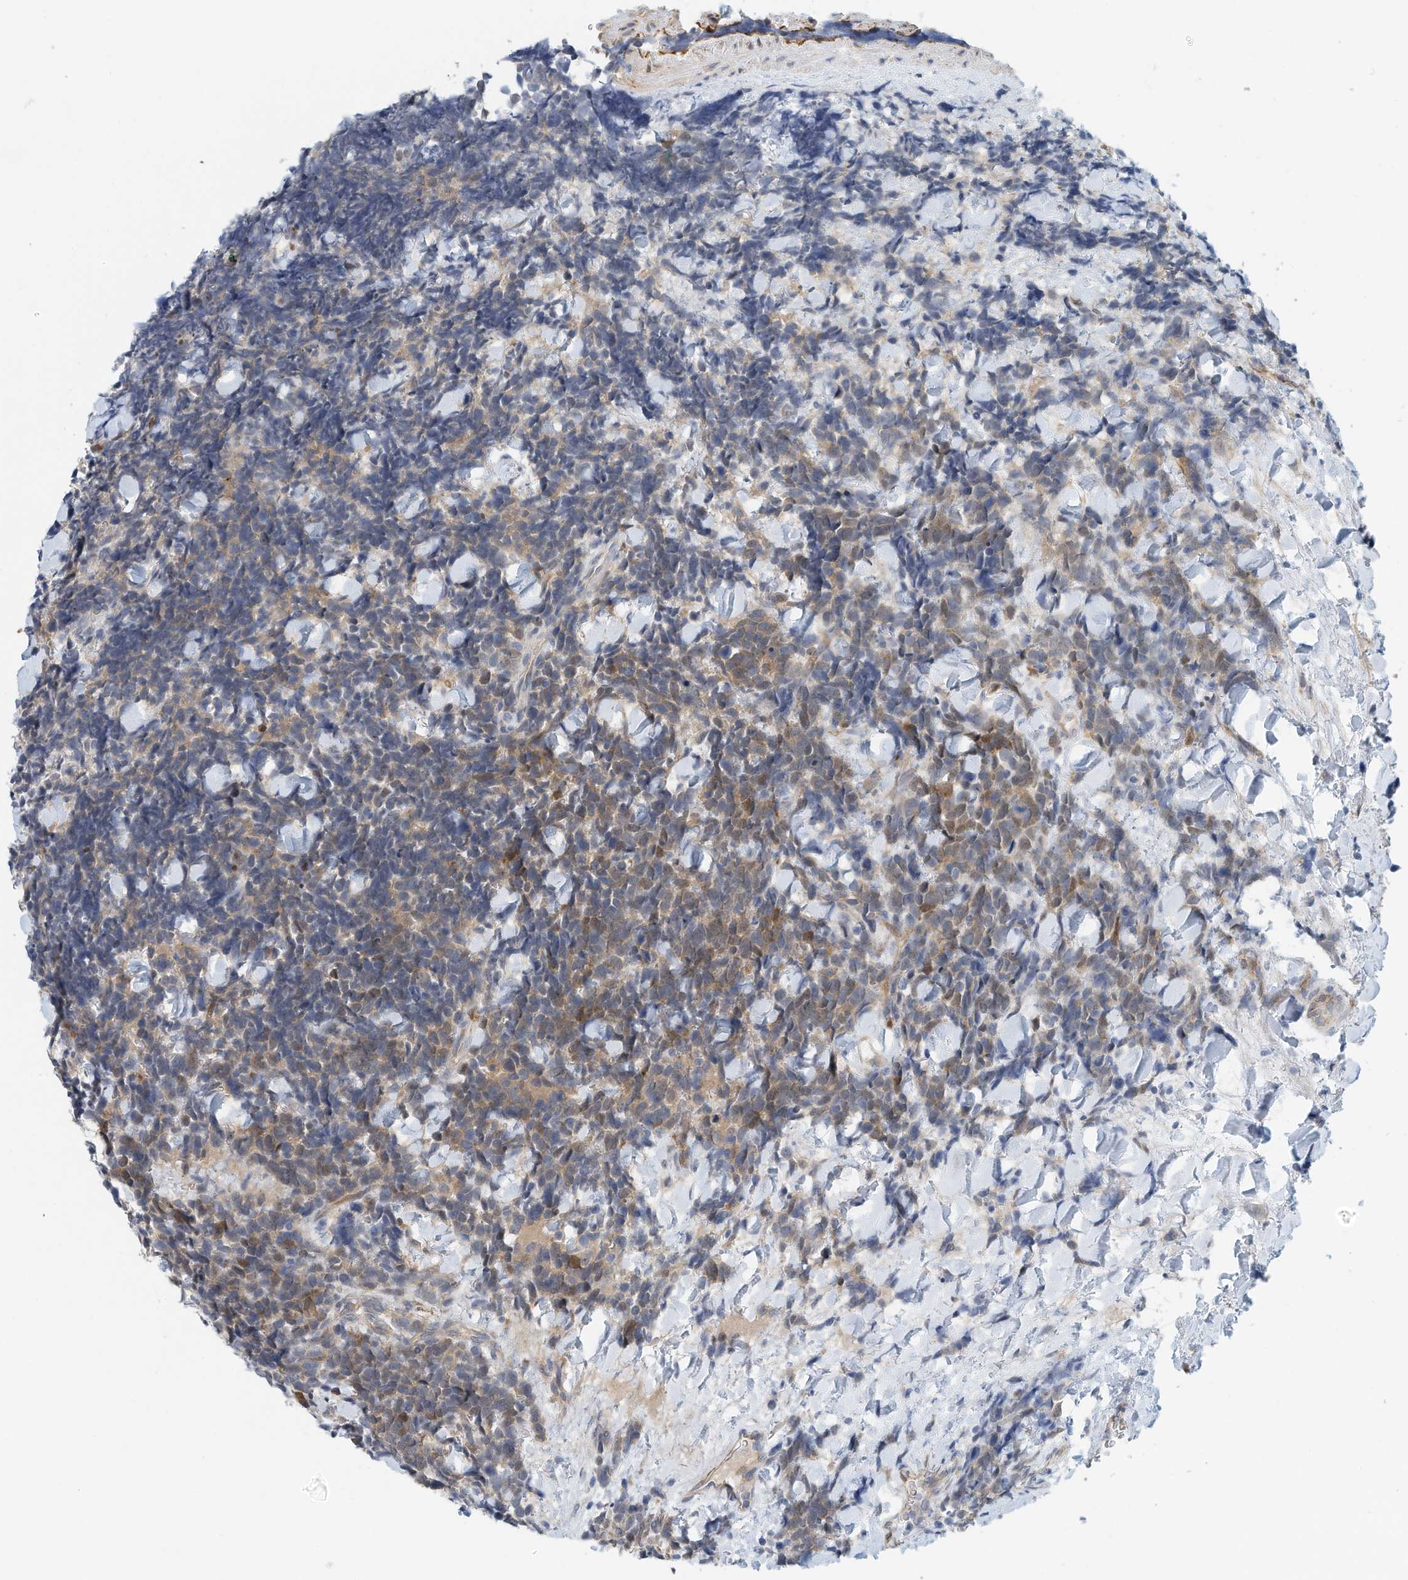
{"staining": {"intensity": "weak", "quantity": "25%-75%", "location": "cytoplasmic/membranous"}, "tissue": "urothelial cancer", "cell_type": "Tumor cells", "image_type": "cancer", "snomed": [{"axis": "morphology", "description": "Urothelial carcinoma, High grade"}, {"axis": "topography", "description": "Urinary bladder"}], "caption": "There is low levels of weak cytoplasmic/membranous expression in tumor cells of urothelial cancer, as demonstrated by immunohistochemical staining (brown color).", "gene": "ARHGAP28", "patient": {"sex": "female", "age": 82}}